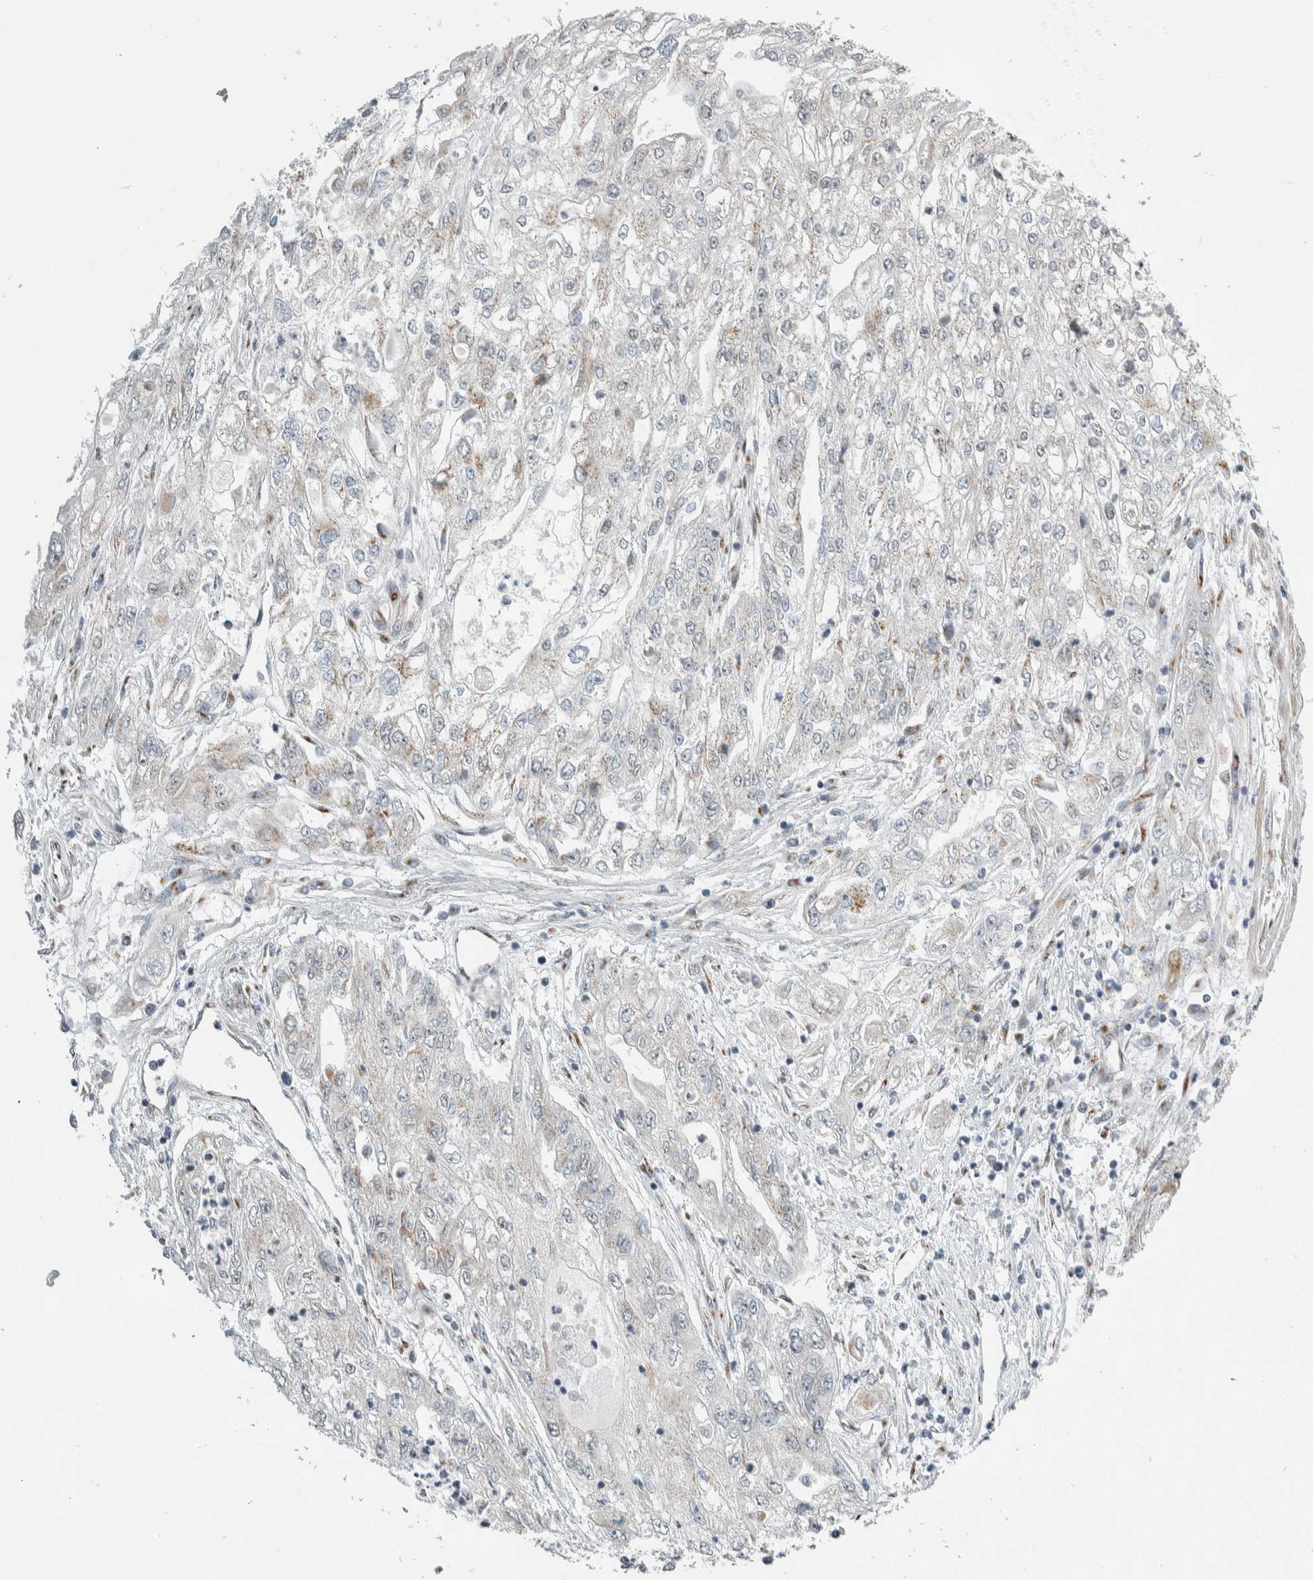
{"staining": {"intensity": "negative", "quantity": "none", "location": "none"}, "tissue": "endometrial cancer", "cell_type": "Tumor cells", "image_type": "cancer", "snomed": [{"axis": "morphology", "description": "Adenocarcinoma, NOS"}, {"axis": "topography", "description": "Endometrium"}], "caption": "Immunohistochemistry (IHC) histopathology image of neoplastic tissue: human endometrial cancer (adenocarcinoma) stained with DAB demonstrates no significant protein positivity in tumor cells.", "gene": "ZMYND8", "patient": {"sex": "female", "age": 49}}